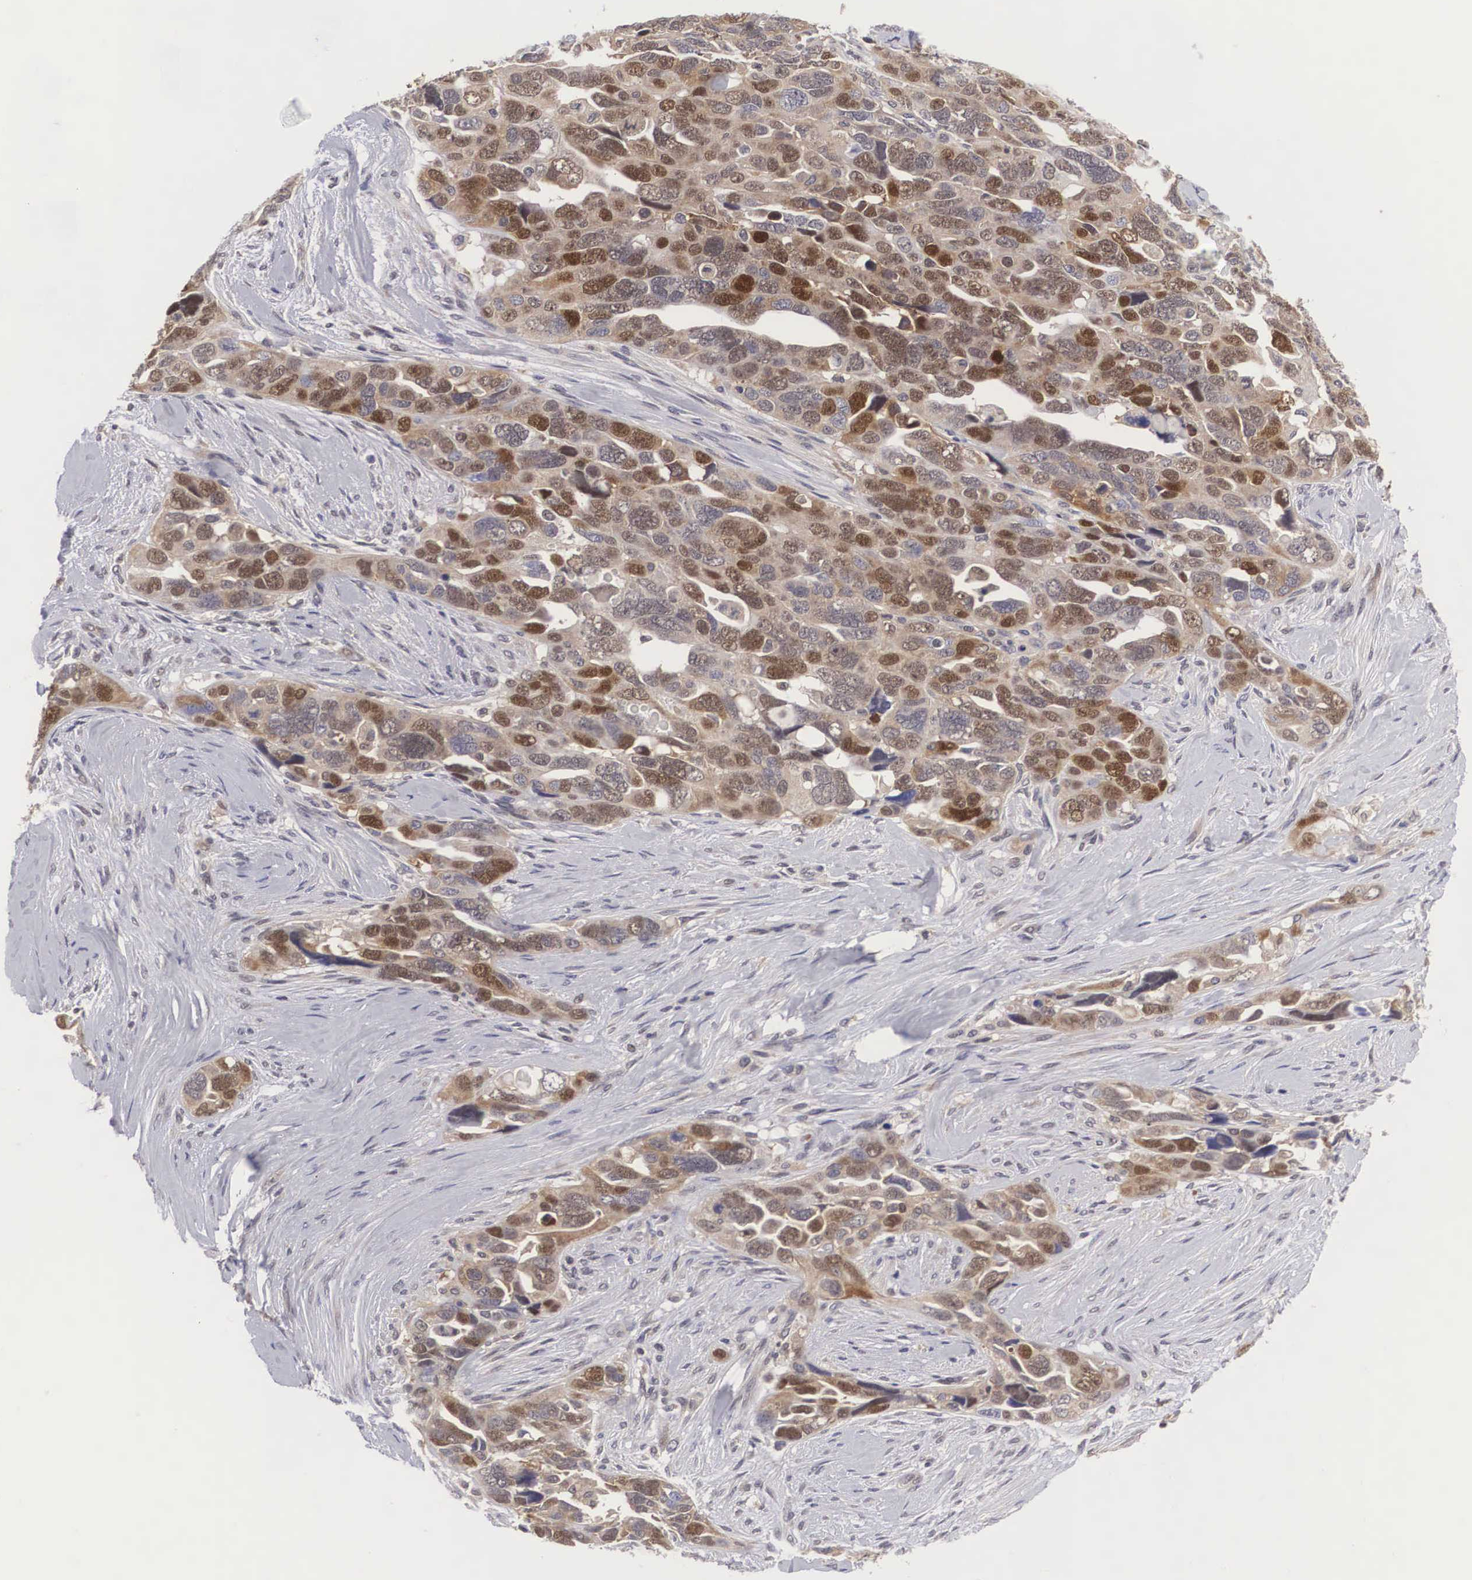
{"staining": {"intensity": "moderate", "quantity": ">75%", "location": "cytoplasmic/membranous,nuclear"}, "tissue": "ovarian cancer", "cell_type": "Tumor cells", "image_type": "cancer", "snomed": [{"axis": "morphology", "description": "Cystadenocarcinoma, serous, NOS"}, {"axis": "topography", "description": "Ovary"}], "caption": "This micrograph reveals immunohistochemistry (IHC) staining of ovarian cancer (serous cystadenocarcinoma), with medium moderate cytoplasmic/membranous and nuclear expression in approximately >75% of tumor cells.", "gene": "ADSL", "patient": {"sex": "female", "age": 63}}